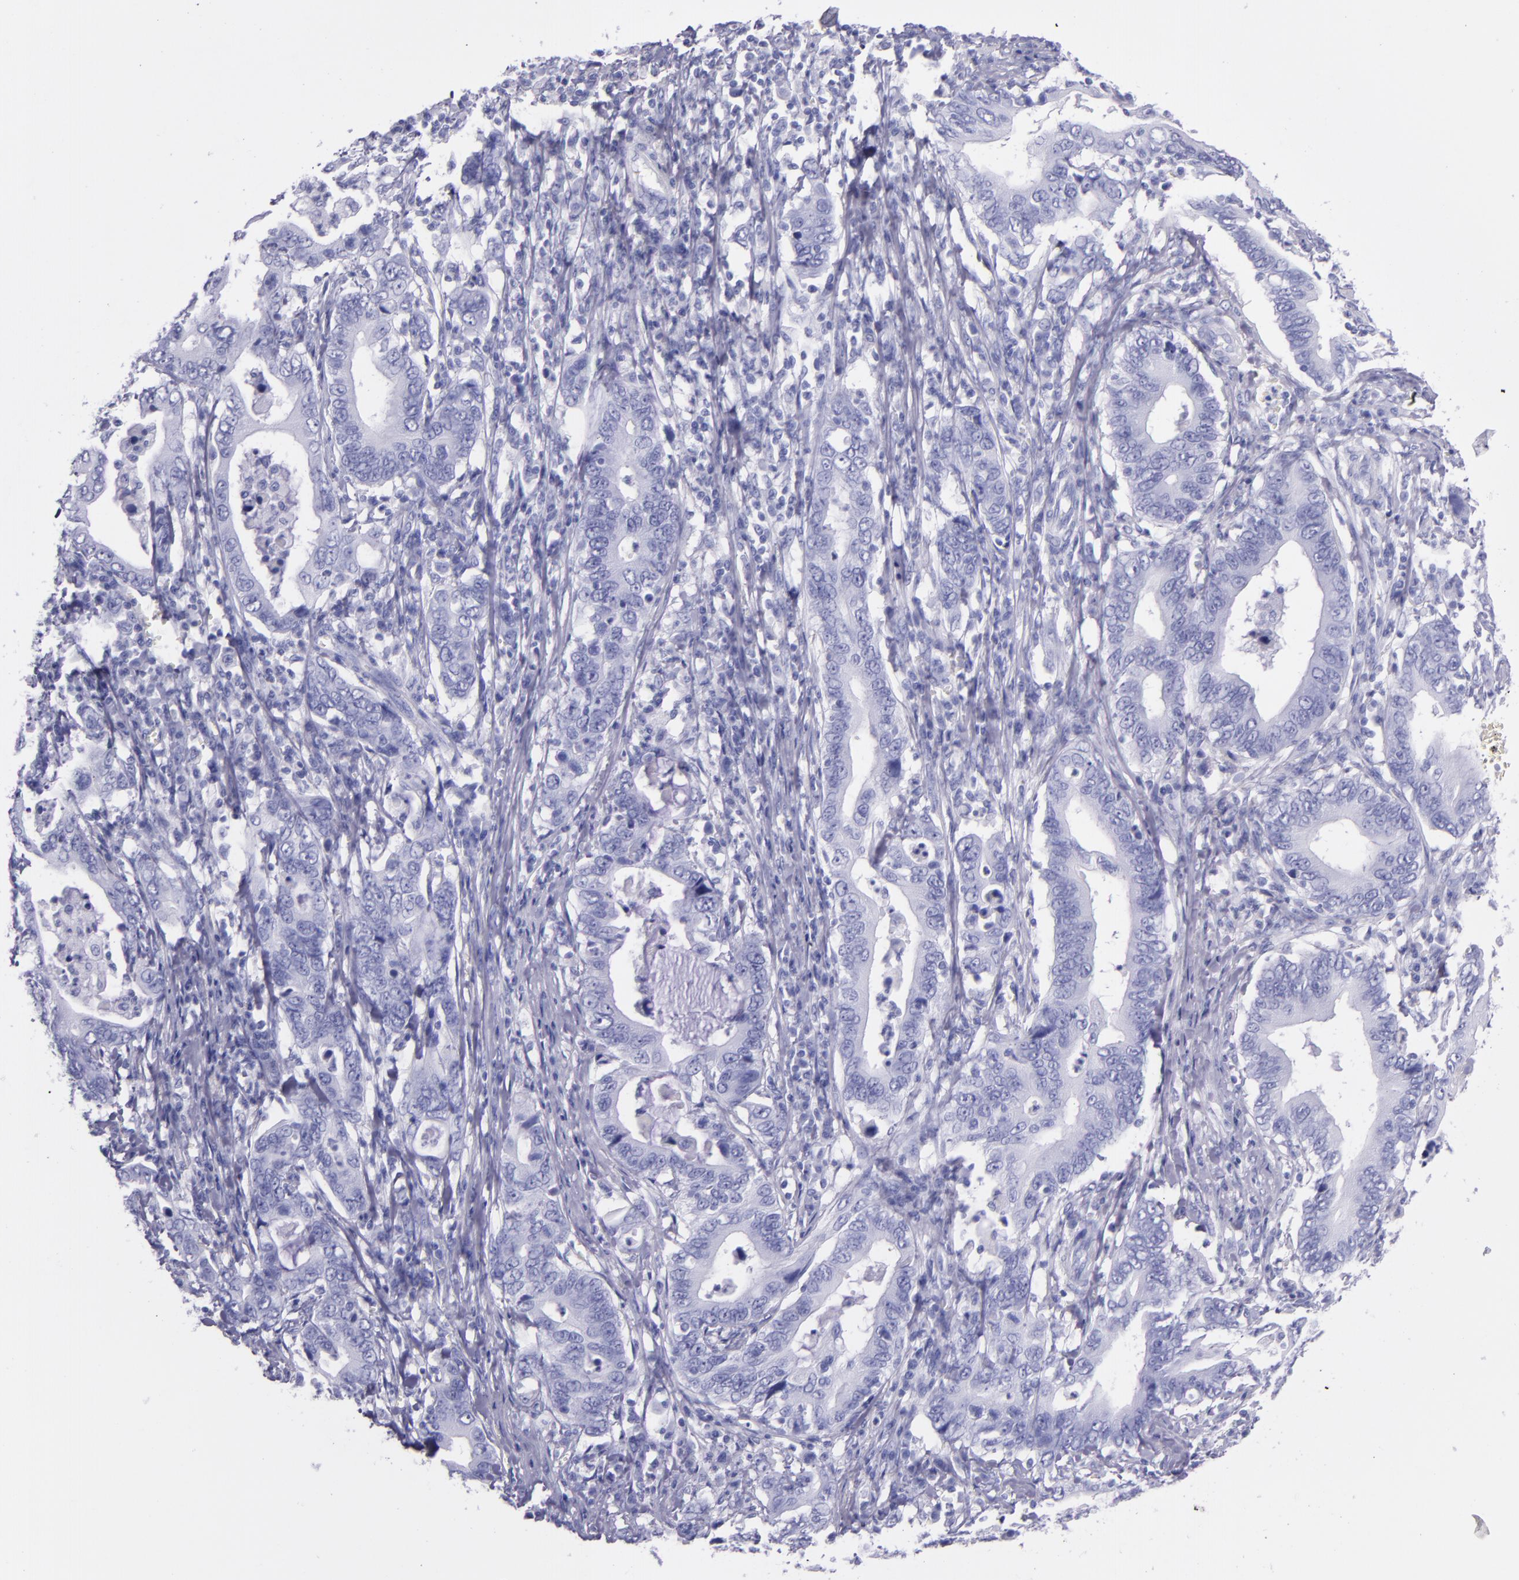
{"staining": {"intensity": "negative", "quantity": "none", "location": "none"}, "tissue": "stomach cancer", "cell_type": "Tumor cells", "image_type": "cancer", "snomed": [{"axis": "morphology", "description": "Adenocarcinoma, NOS"}, {"axis": "topography", "description": "Stomach, upper"}], "caption": "Stomach cancer was stained to show a protein in brown. There is no significant staining in tumor cells.", "gene": "SFTPA2", "patient": {"sex": "male", "age": 63}}